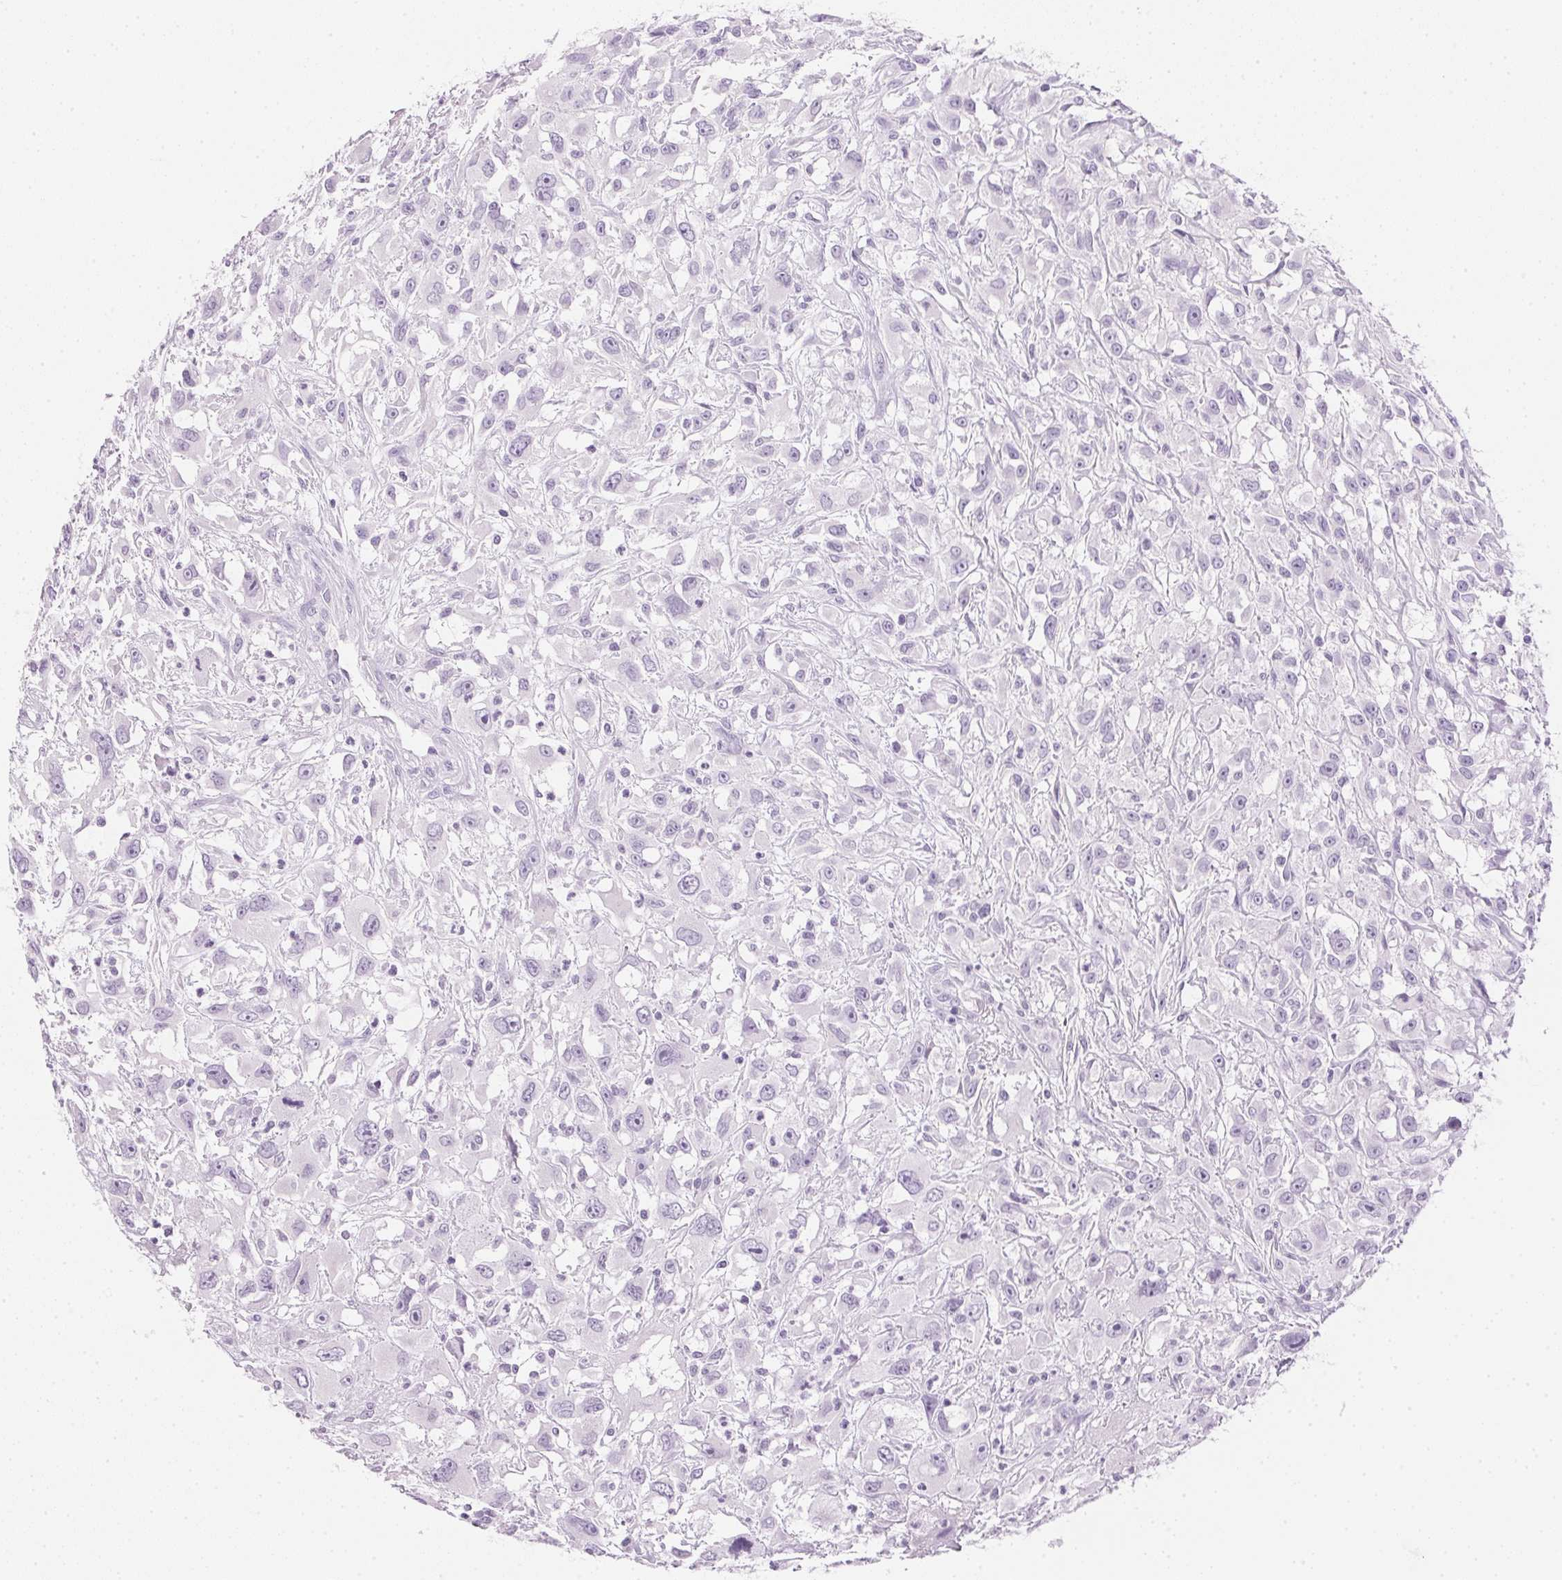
{"staining": {"intensity": "negative", "quantity": "none", "location": "none"}, "tissue": "head and neck cancer", "cell_type": "Tumor cells", "image_type": "cancer", "snomed": [{"axis": "morphology", "description": "Squamous cell carcinoma, NOS"}, {"axis": "morphology", "description": "Squamous cell carcinoma, metastatic, NOS"}, {"axis": "topography", "description": "Oral tissue"}, {"axis": "topography", "description": "Head-Neck"}], "caption": "Tumor cells are negative for protein expression in human head and neck cancer (squamous cell carcinoma). (DAB immunohistochemistry (IHC), high magnification).", "gene": "IGFBP1", "patient": {"sex": "female", "age": 85}}